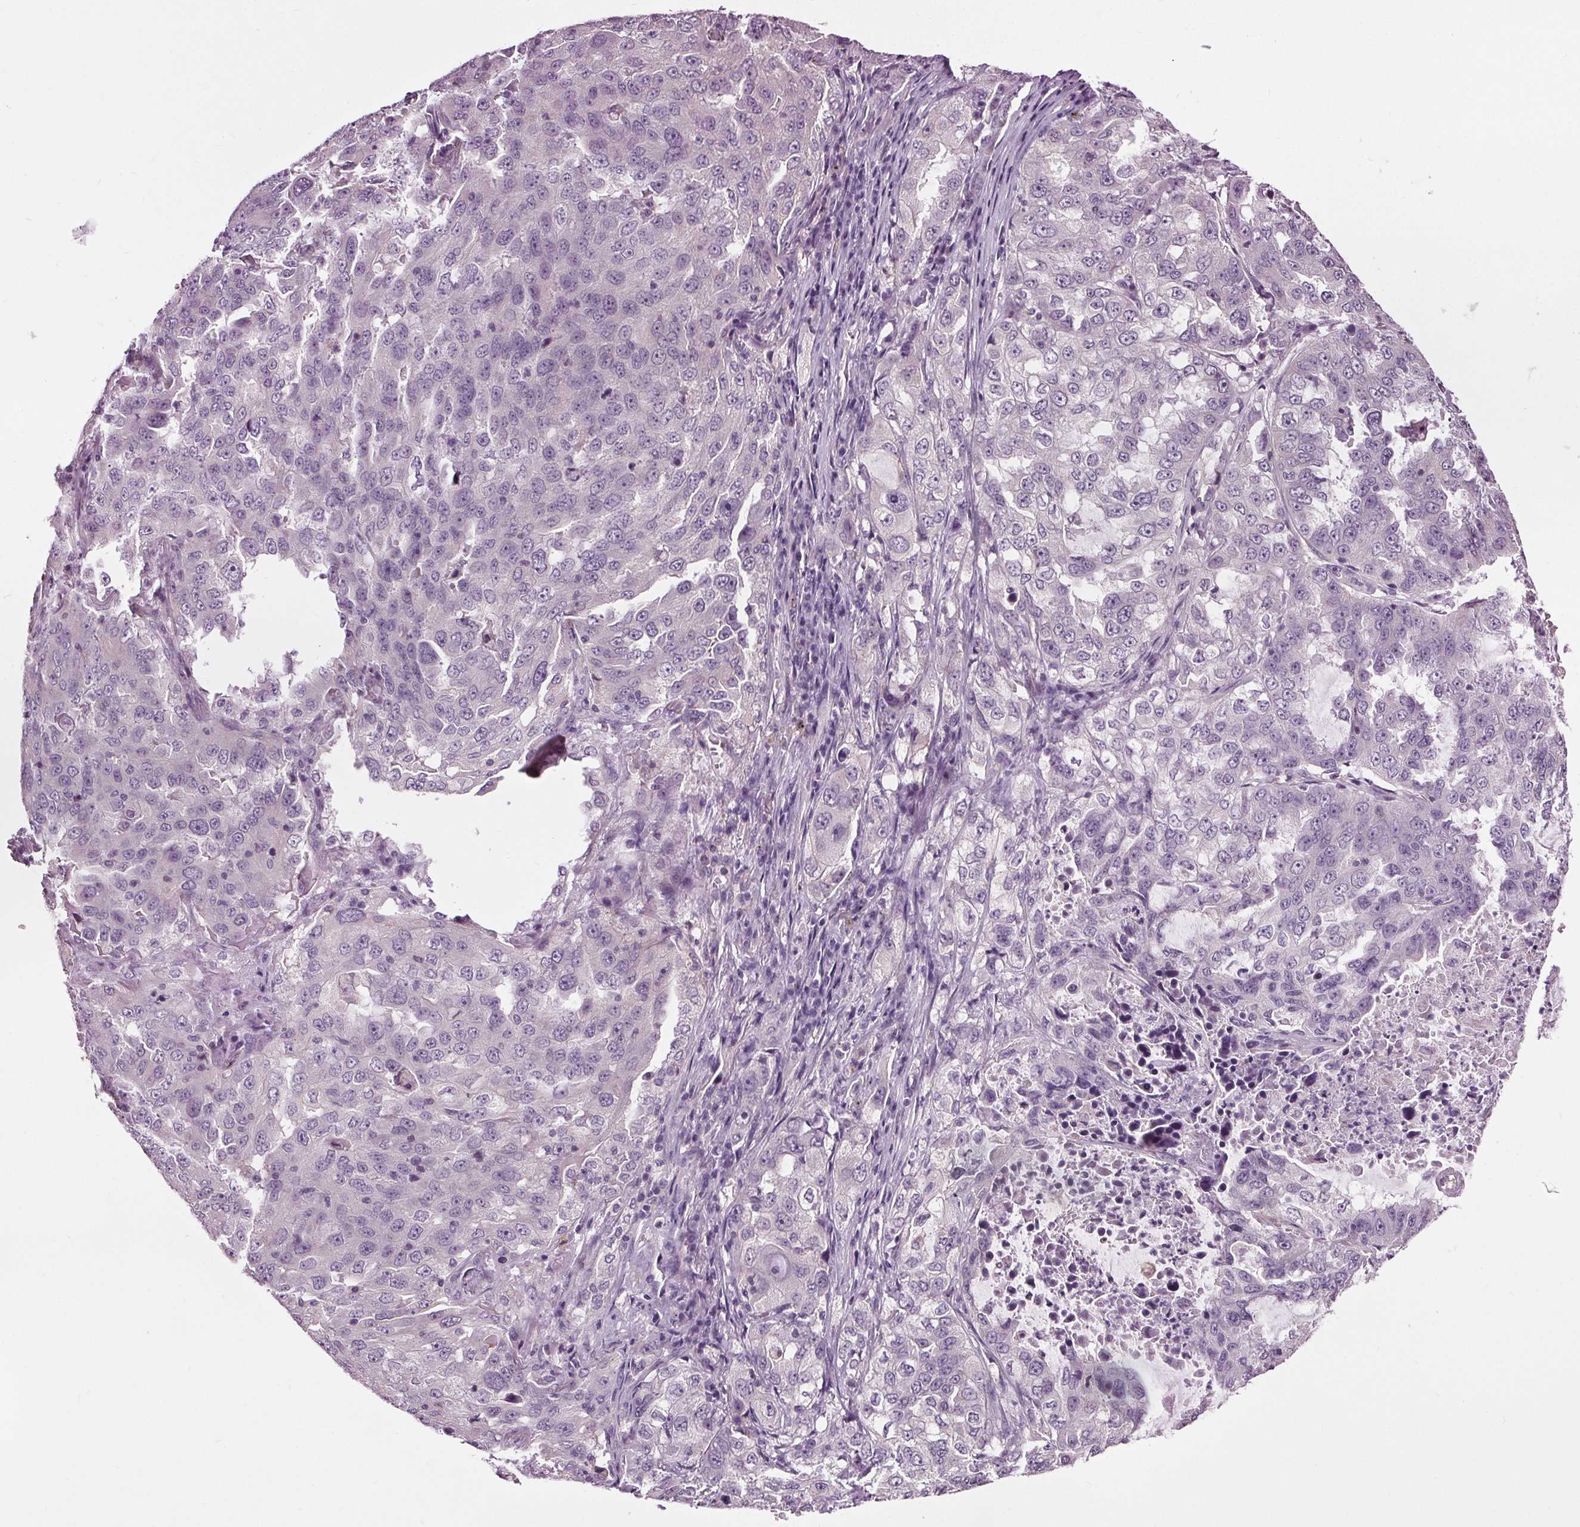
{"staining": {"intensity": "negative", "quantity": "none", "location": "none"}, "tissue": "lung cancer", "cell_type": "Tumor cells", "image_type": "cancer", "snomed": [{"axis": "morphology", "description": "Adenocarcinoma, NOS"}, {"axis": "topography", "description": "Lung"}], "caption": "Human lung cancer stained for a protein using IHC reveals no staining in tumor cells.", "gene": "RASA1", "patient": {"sex": "female", "age": 61}}